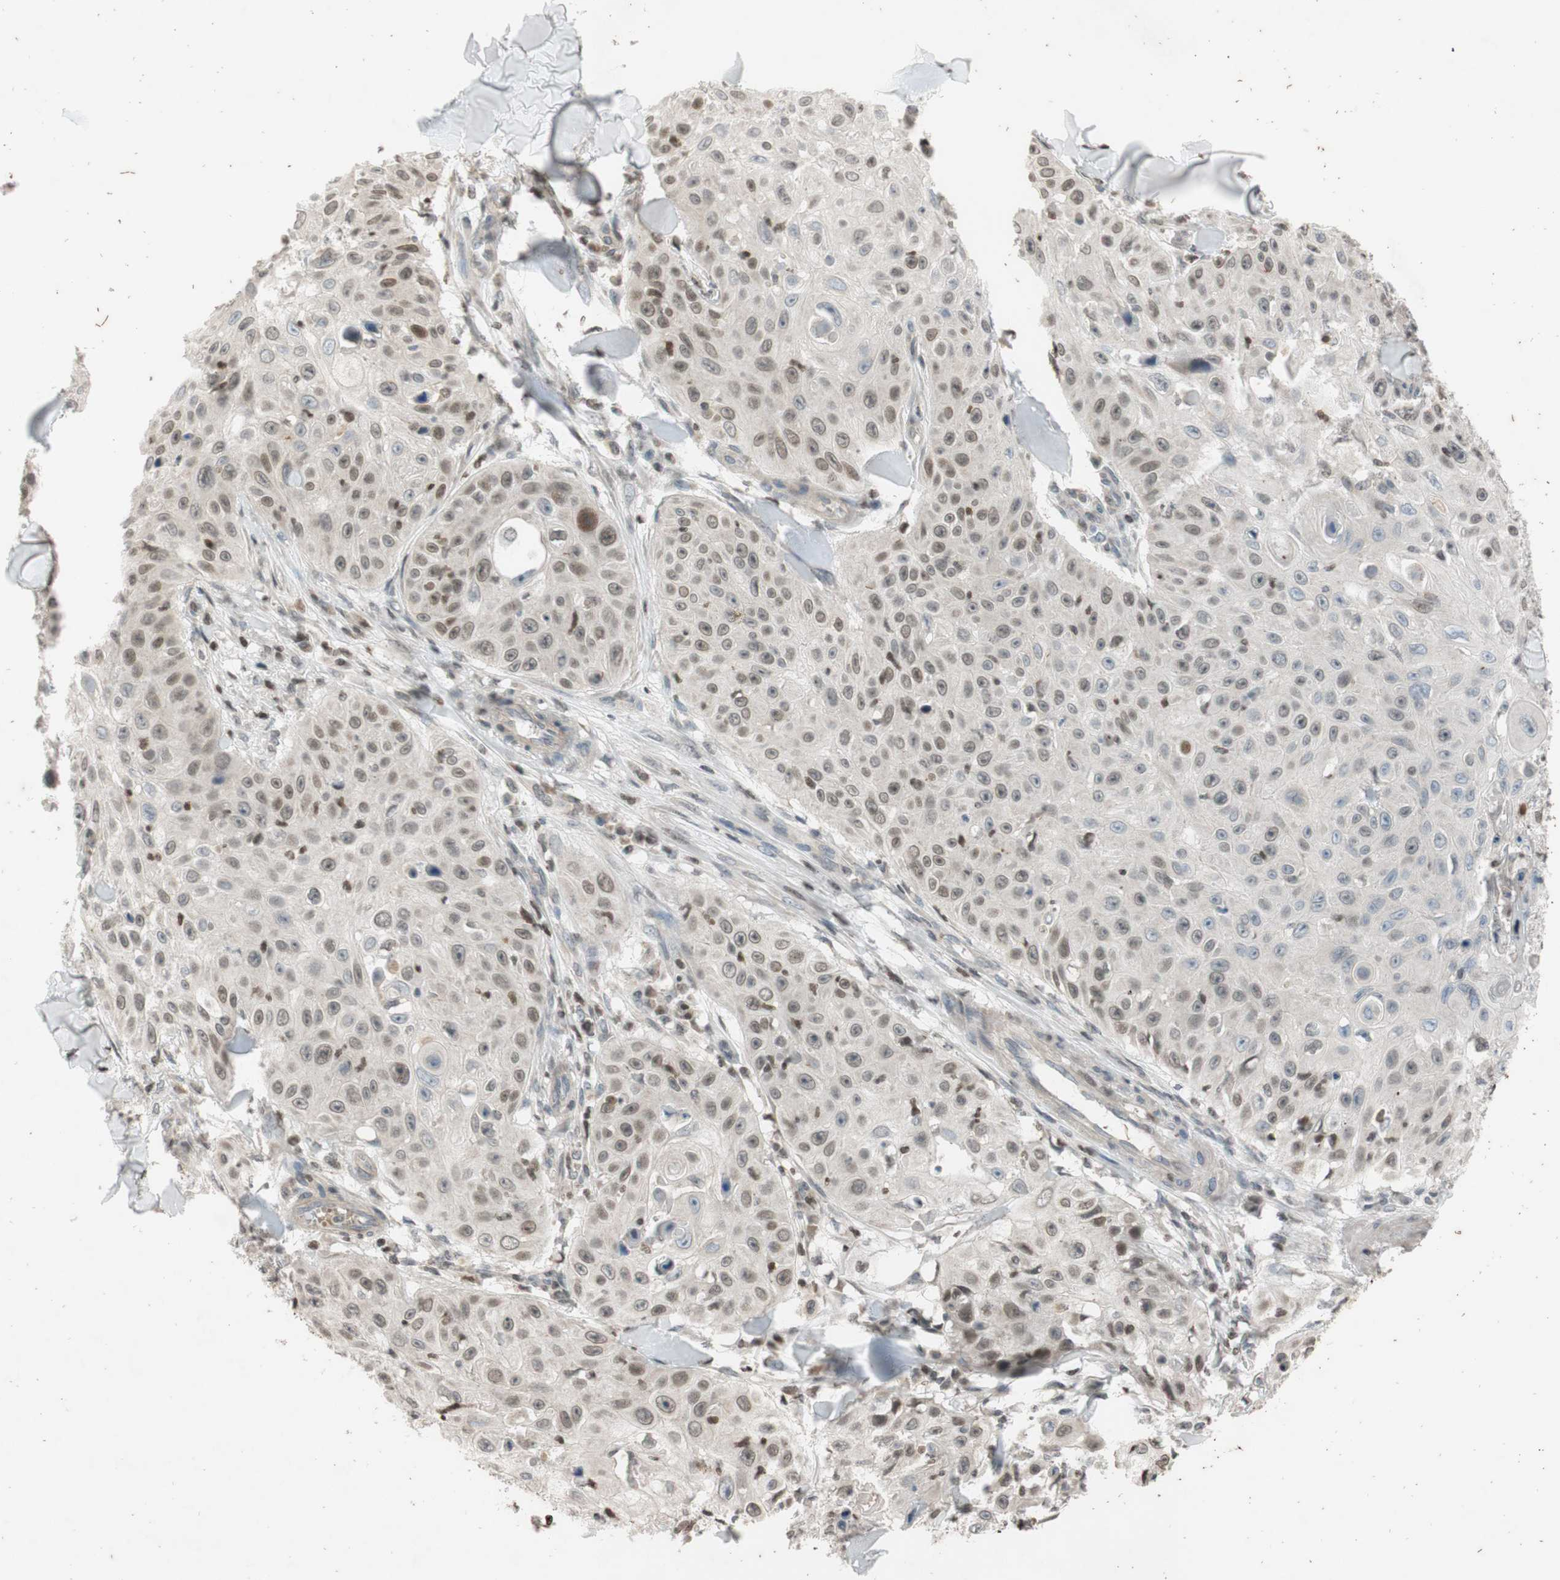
{"staining": {"intensity": "moderate", "quantity": "25%-75%", "location": "nuclear"}, "tissue": "skin cancer", "cell_type": "Tumor cells", "image_type": "cancer", "snomed": [{"axis": "morphology", "description": "Squamous cell carcinoma, NOS"}, {"axis": "topography", "description": "Skin"}], "caption": "Human skin squamous cell carcinoma stained with a brown dye demonstrates moderate nuclear positive expression in approximately 25%-75% of tumor cells.", "gene": "MCM6", "patient": {"sex": "male", "age": 86}}